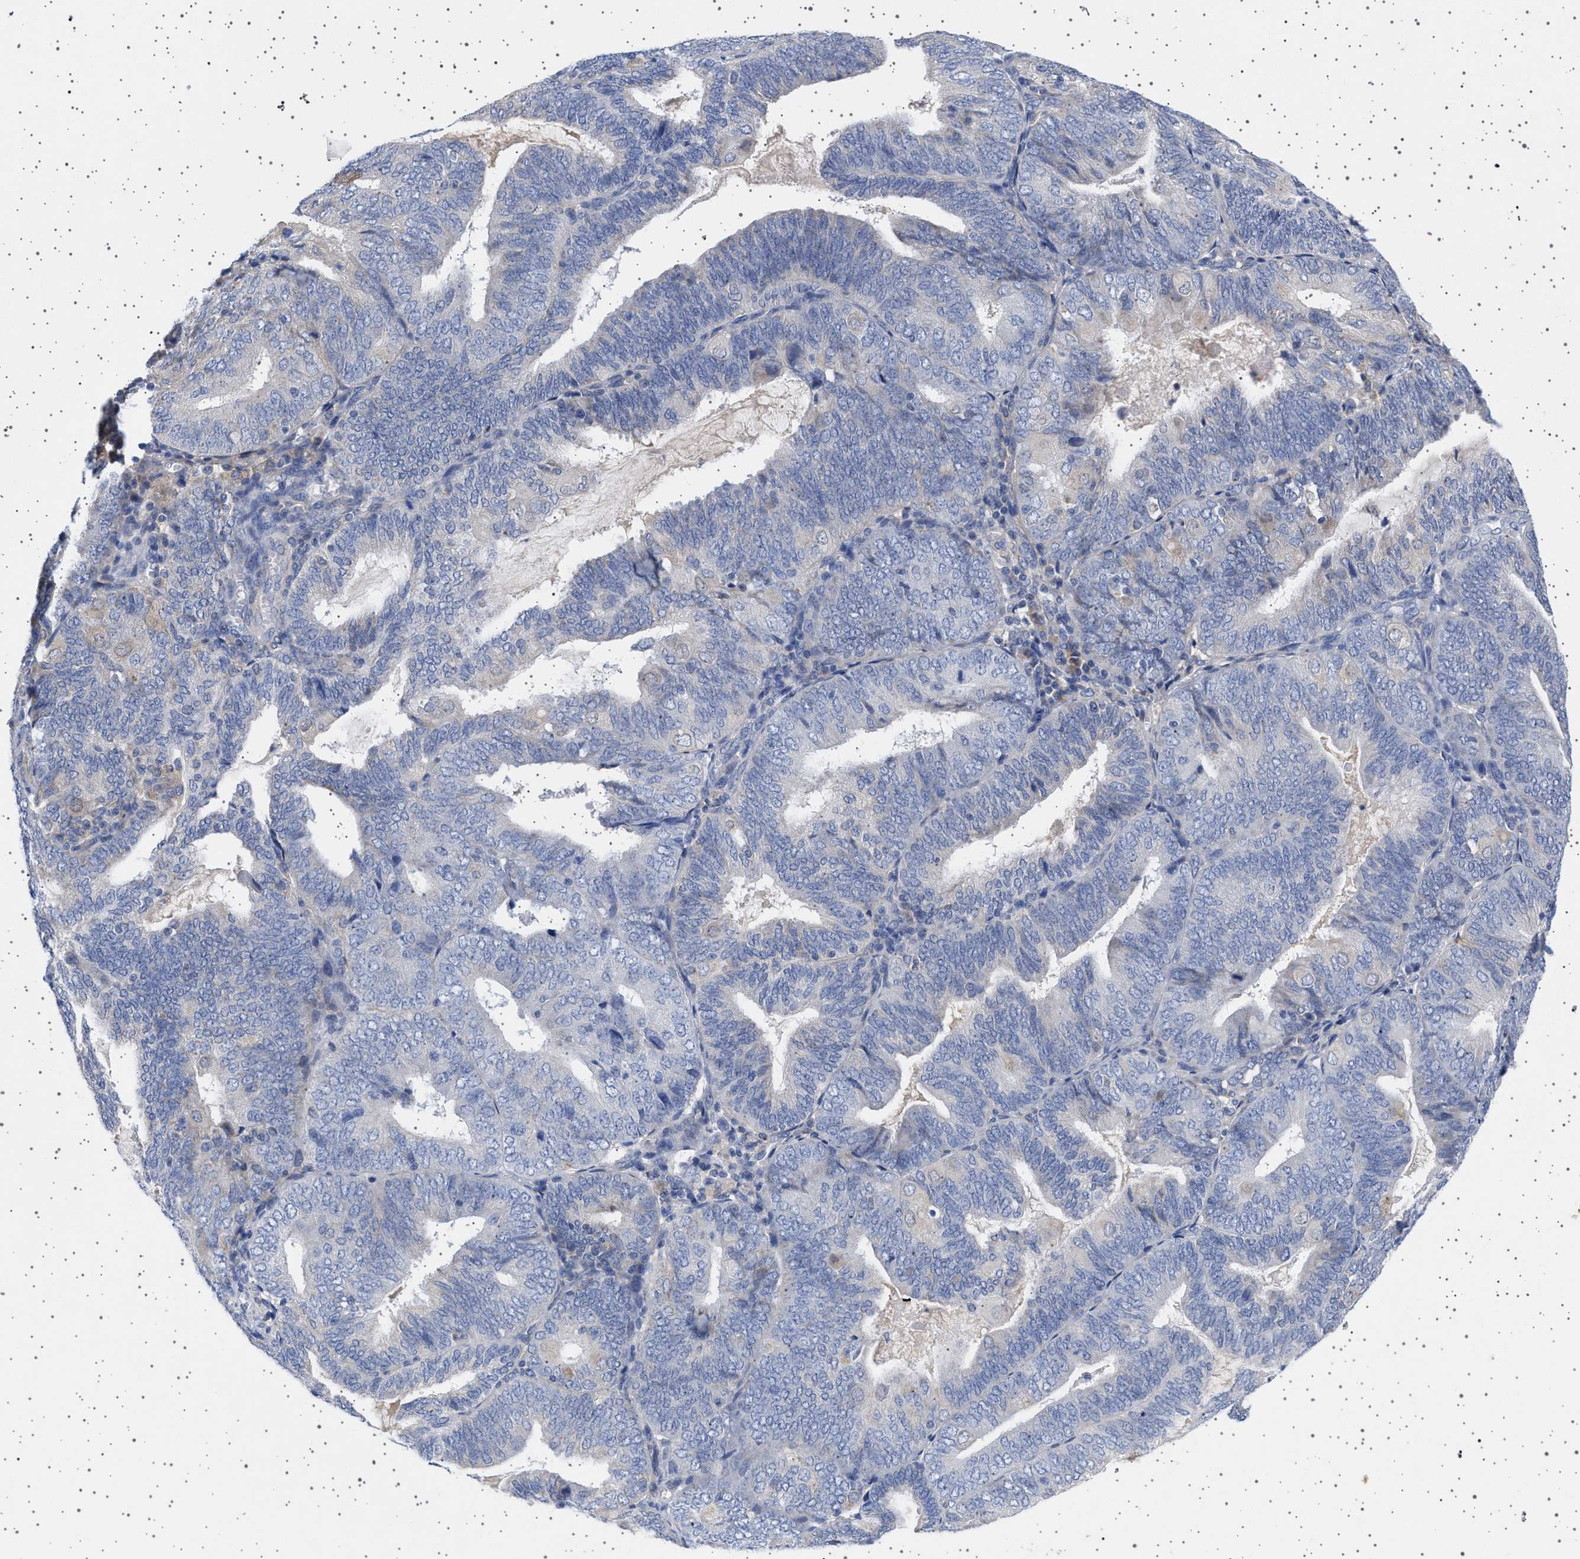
{"staining": {"intensity": "negative", "quantity": "none", "location": "none"}, "tissue": "endometrial cancer", "cell_type": "Tumor cells", "image_type": "cancer", "snomed": [{"axis": "morphology", "description": "Adenocarcinoma, NOS"}, {"axis": "topography", "description": "Endometrium"}], "caption": "This is a micrograph of immunohistochemistry staining of endometrial cancer (adenocarcinoma), which shows no positivity in tumor cells.", "gene": "TRMT10B", "patient": {"sex": "female", "age": 81}}